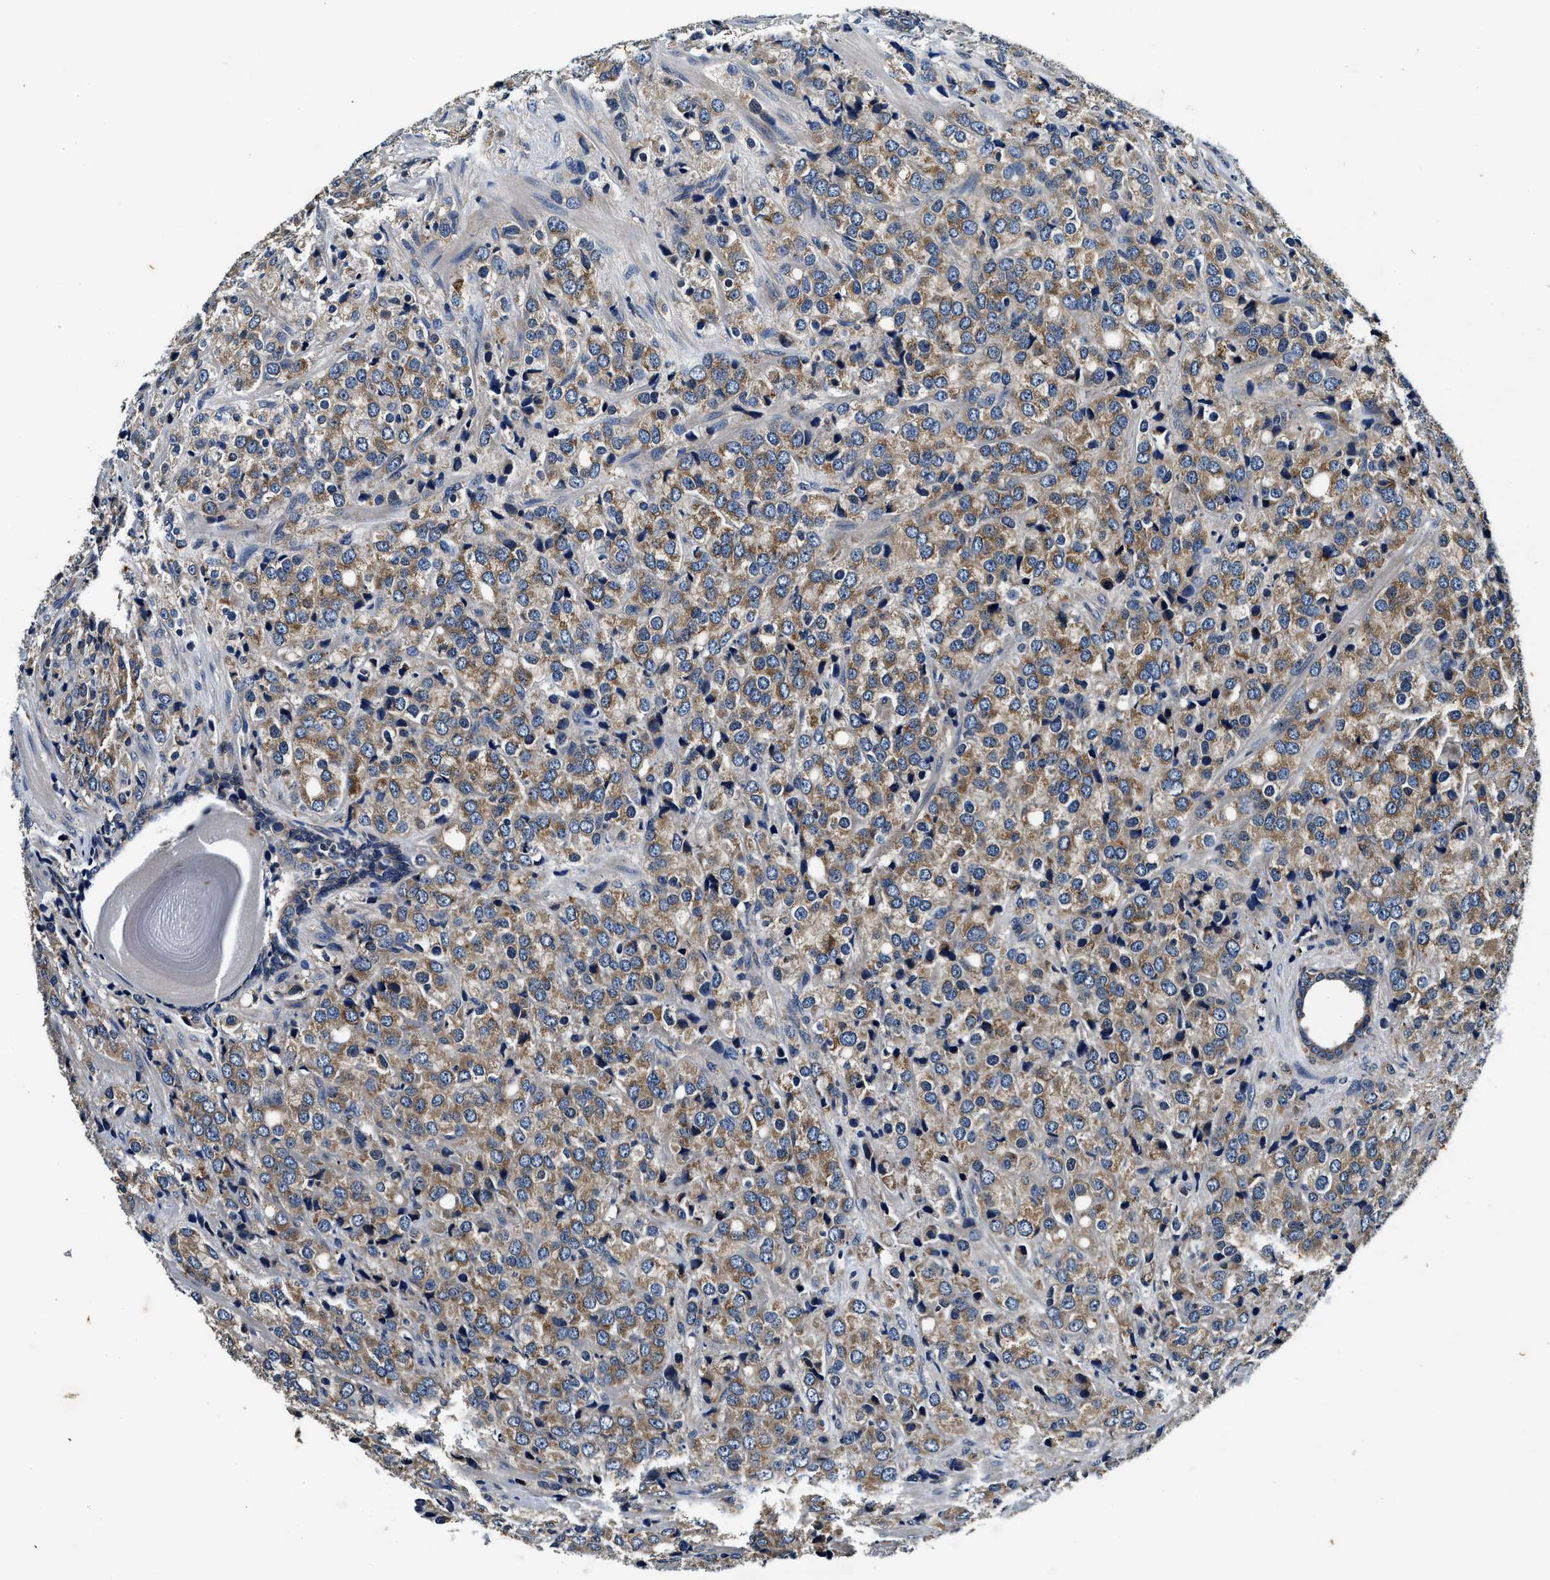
{"staining": {"intensity": "moderate", "quantity": ">75%", "location": "cytoplasmic/membranous"}, "tissue": "prostate cancer", "cell_type": "Tumor cells", "image_type": "cancer", "snomed": [{"axis": "morphology", "description": "Adenocarcinoma, Medium grade"}, {"axis": "topography", "description": "Prostate"}], "caption": "Immunohistochemistry (IHC) photomicrograph of neoplastic tissue: prostate cancer stained using immunohistochemistry shows medium levels of moderate protein expression localized specifically in the cytoplasmic/membranous of tumor cells, appearing as a cytoplasmic/membranous brown color.", "gene": "PI4KB", "patient": {"sex": "male", "age": 70}}